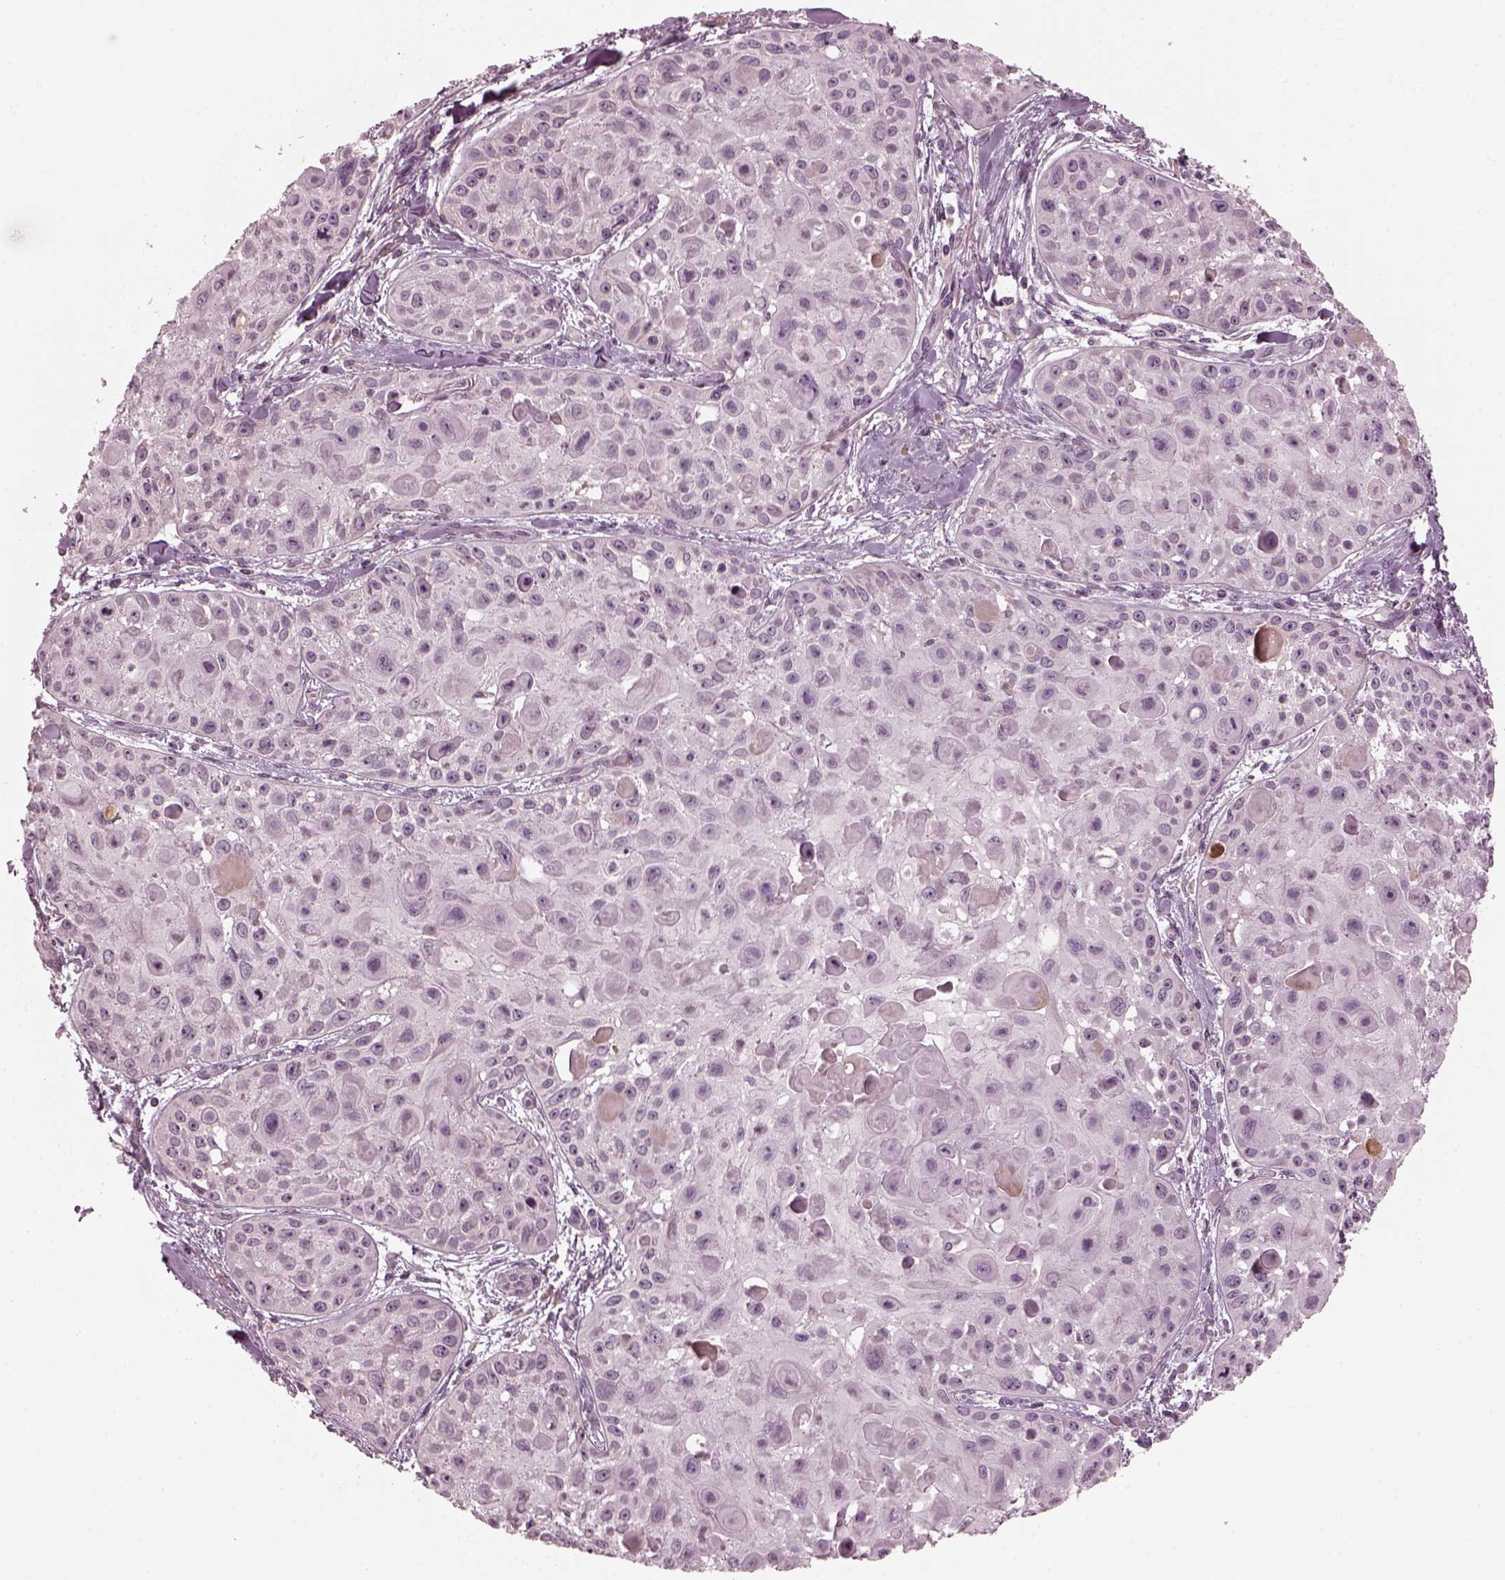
{"staining": {"intensity": "negative", "quantity": "none", "location": "none"}, "tissue": "skin cancer", "cell_type": "Tumor cells", "image_type": "cancer", "snomed": [{"axis": "morphology", "description": "Squamous cell carcinoma, NOS"}, {"axis": "topography", "description": "Skin"}, {"axis": "topography", "description": "Anal"}], "caption": "Protein analysis of squamous cell carcinoma (skin) demonstrates no significant positivity in tumor cells. Nuclei are stained in blue.", "gene": "PORCN", "patient": {"sex": "female", "age": 75}}